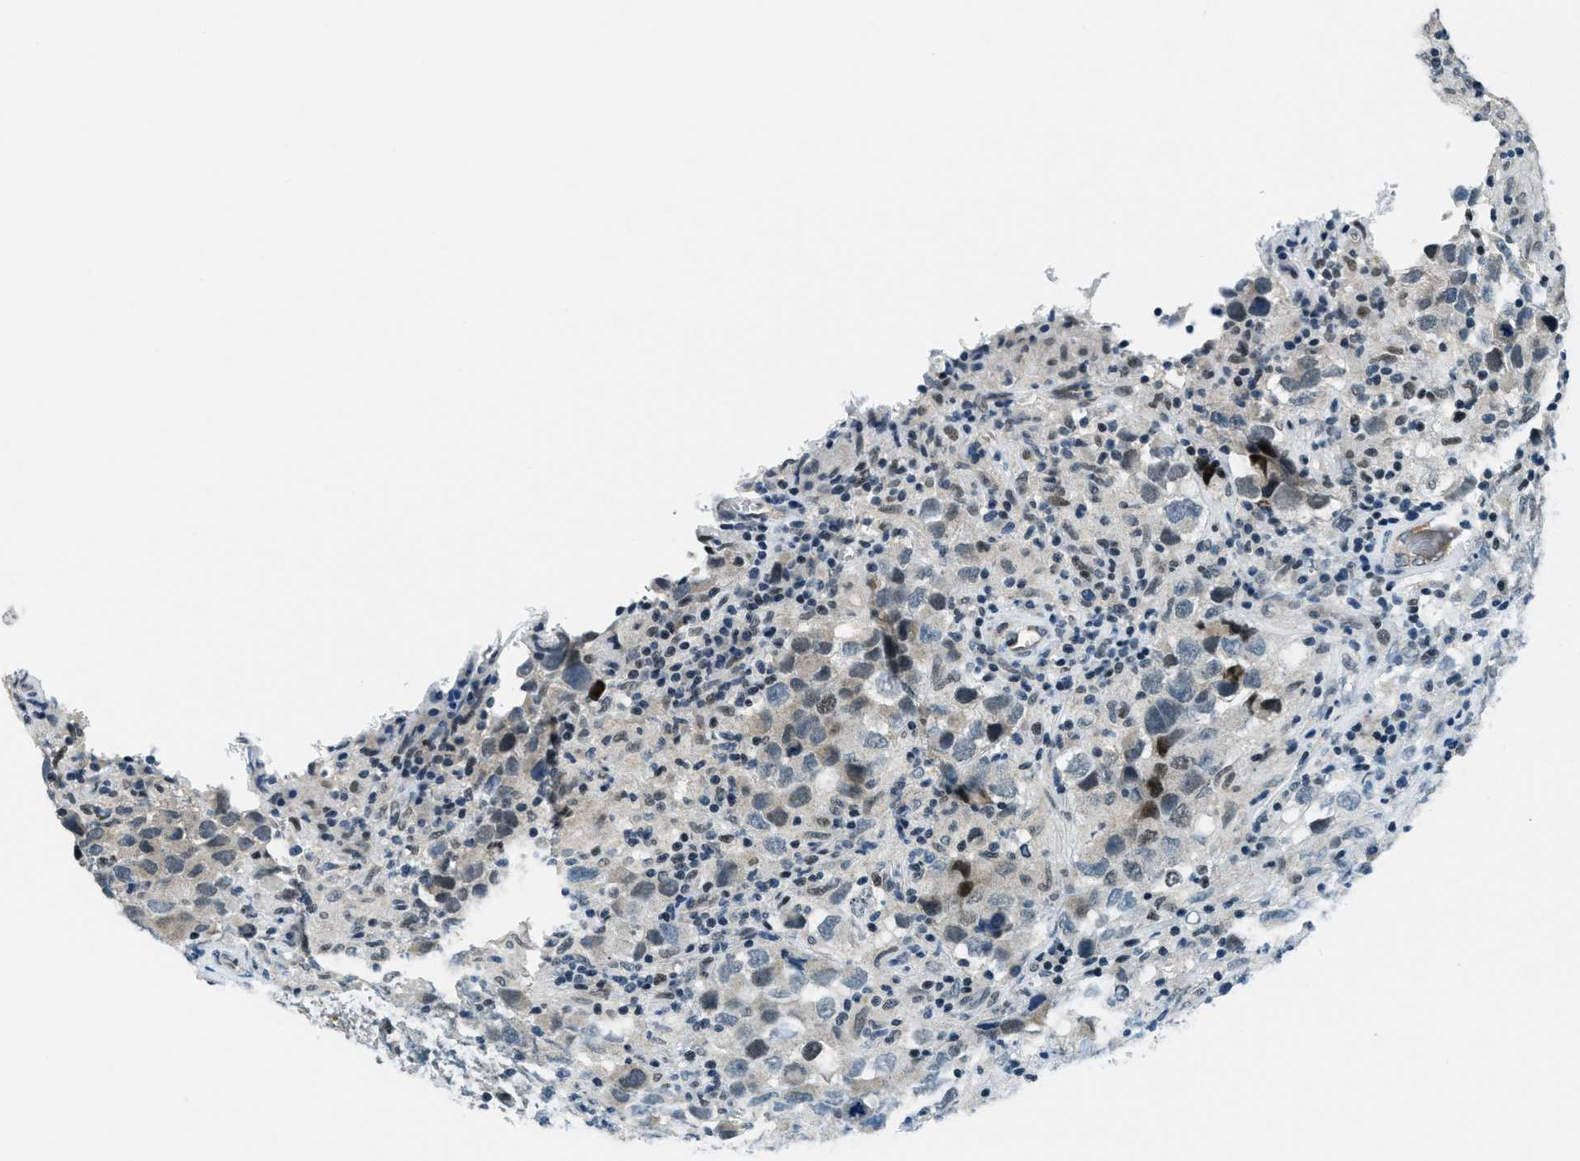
{"staining": {"intensity": "negative", "quantity": "none", "location": "none"}, "tissue": "testis cancer", "cell_type": "Tumor cells", "image_type": "cancer", "snomed": [{"axis": "morphology", "description": "Carcinoma, Embryonal, NOS"}, {"axis": "topography", "description": "Testis"}], "caption": "There is no significant expression in tumor cells of embryonal carcinoma (testis).", "gene": "KLF6", "patient": {"sex": "male", "age": 21}}